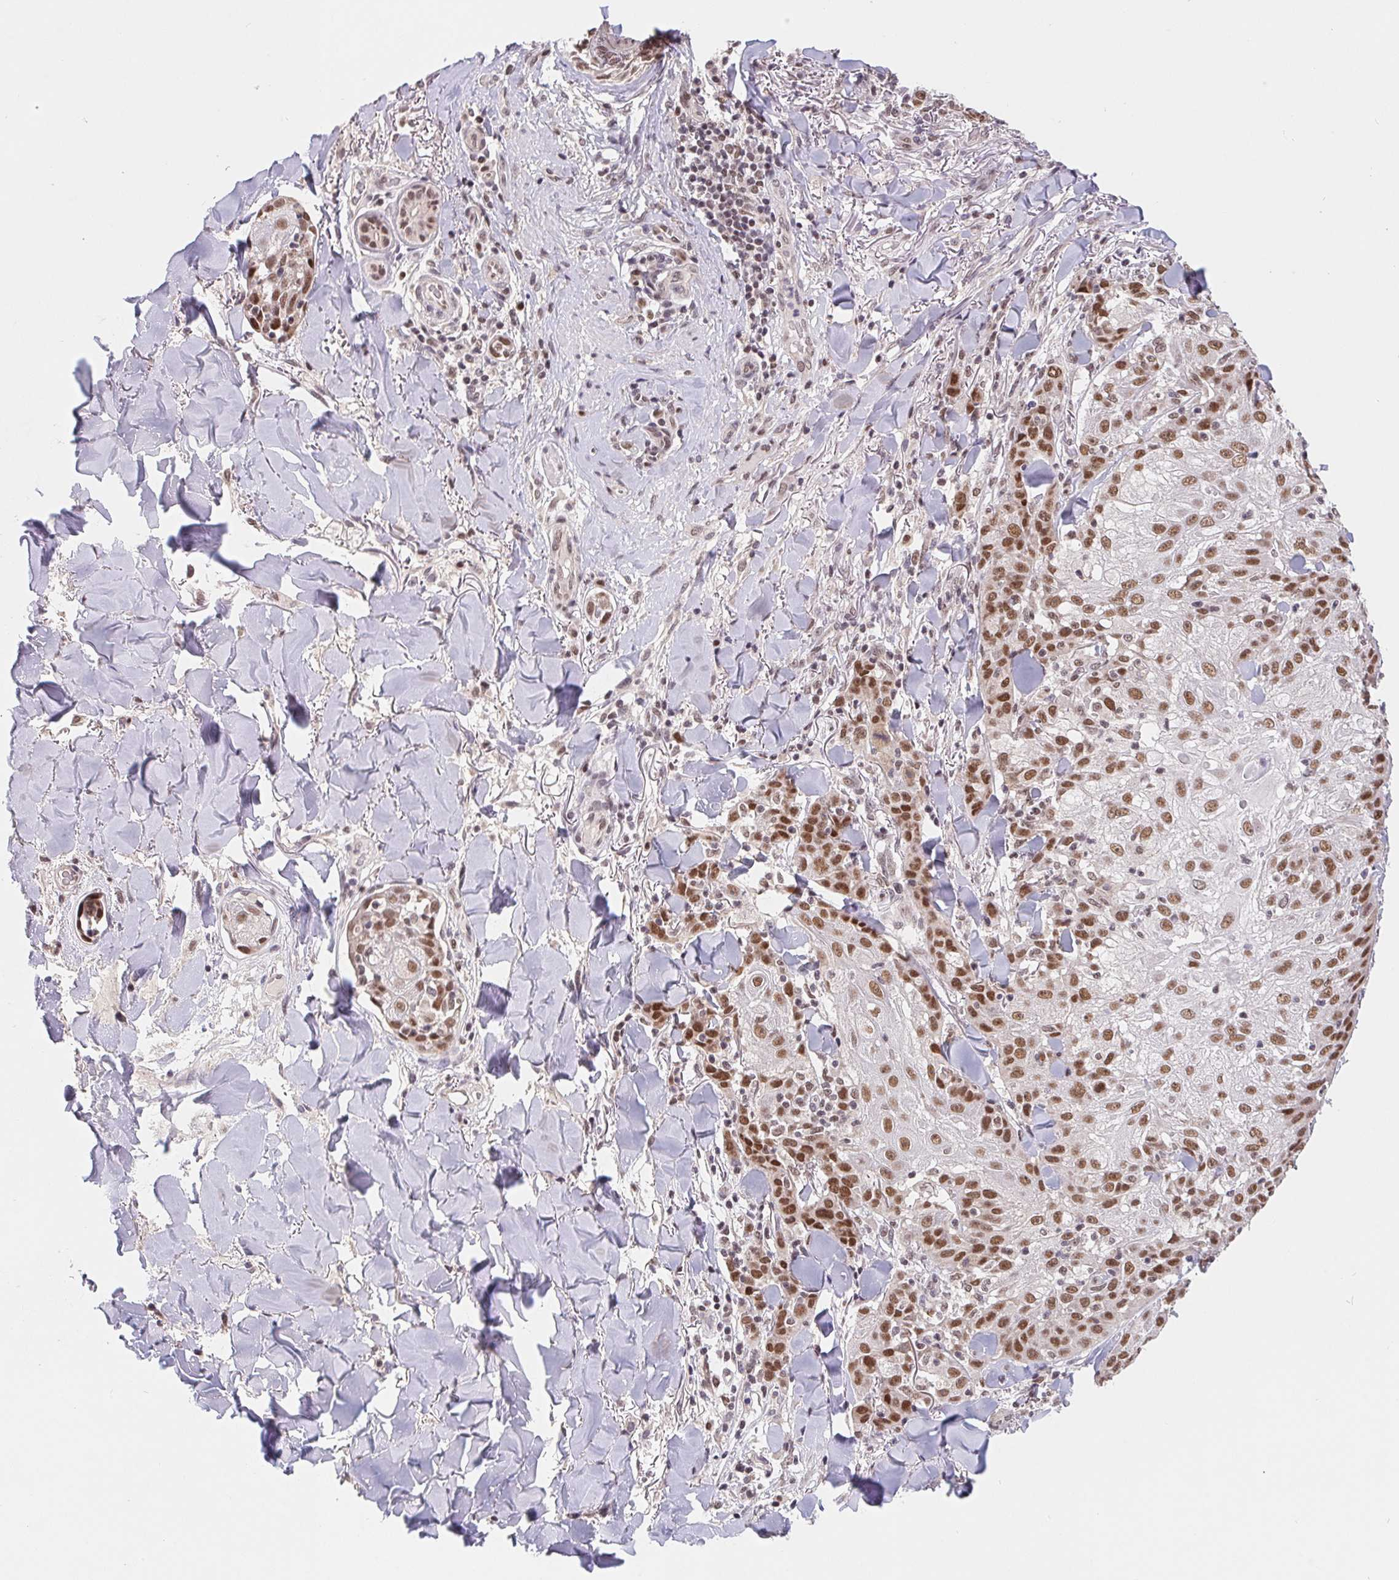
{"staining": {"intensity": "moderate", "quantity": ">75%", "location": "nuclear"}, "tissue": "skin cancer", "cell_type": "Tumor cells", "image_type": "cancer", "snomed": [{"axis": "morphology", "description": "Normal tissue, NOS"}, {"axis": "morphology", "description": "Squamous cell carcinoma, NOS"}, {"axis": "topography", "description": "Skin"}], "caption": "Tumor cells display medium levels of moderate nuclear expression in about >75% of cells in squamous cell carcinoma (skin).", "gene": "POU2F1", "patient": {"sex": "female", "age": 83}}